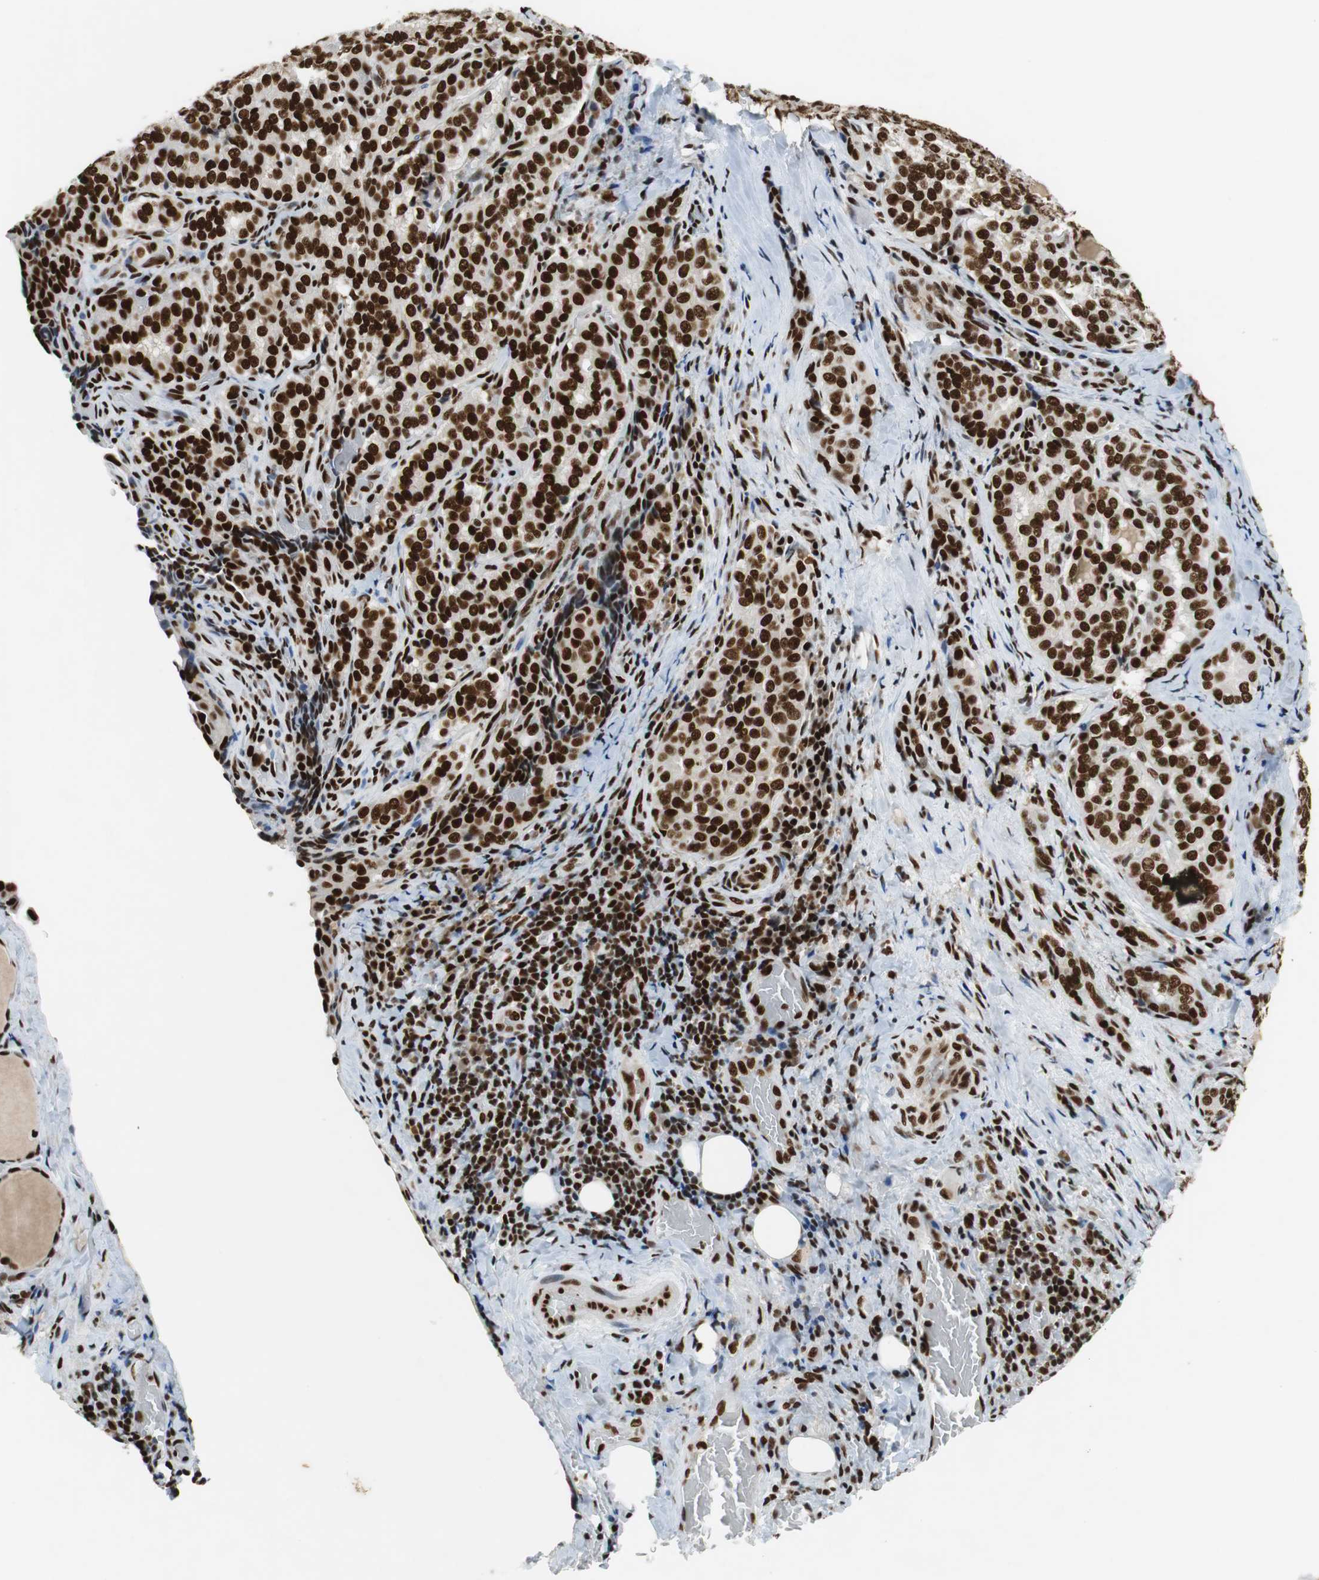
{"staining": {"intensity": "strong", "quantity": ">75%", "location": "nuclear"}, "tissue": "thyroid cancer", "cell_type": "Tumor cells", "image_type": "cancer", "snomed": [{"axis": "morphology", "description": "Papillary adenocarcinoma, NOS"}, {"axis": "topography", "description": "Thyroid gland"}], "caption": "Human papillary adenocarcinoma (thyroid) stained with a brown dye shows strong nuclear positive positivity in approximately >75% of tumor cells.", "gene": "PRKDC", "patient": {"sex": "female", "age": 30}}